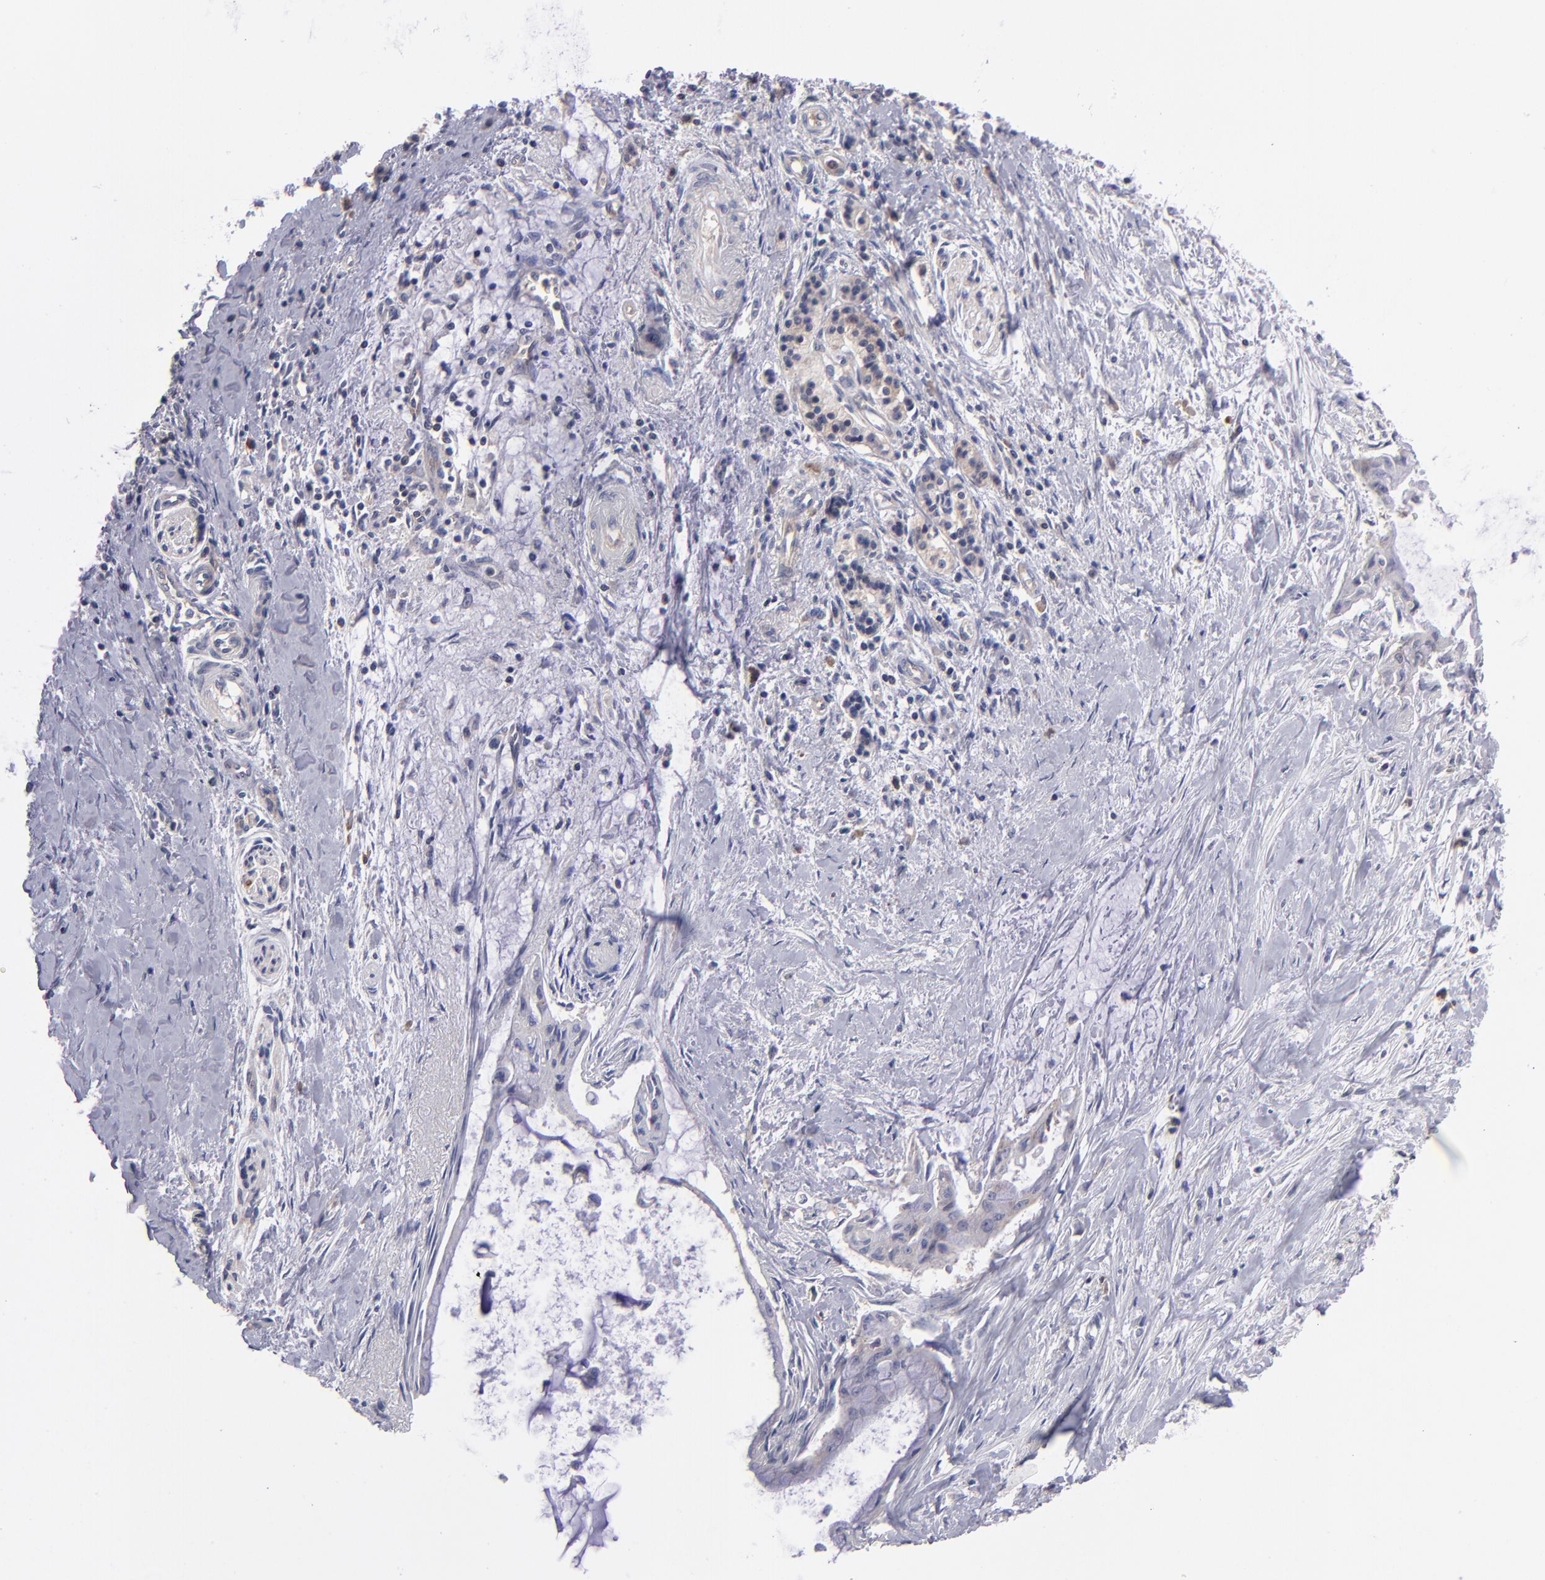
{"staining": {"intensity": "weak", "quantity": "25%-75%", "location": "cytoplasmic/membranous"}, "tissue": "pancreatic cancer", "cell_type": "Tumor cells", "image_type": "cancer", "snomed": [{"axis": "morphology", "description": "Adenocarcinoma, NOS"}, {"axis": "topography", "description": "Pancreas"}], "caption": "Immunohistochemistry of pancreatic cancer (adenocarcinoma) demonstrates low levels of weak cytoplasmic/membranous expression in about 25%-75% of tumor cells.", "gene": "EIF3L", "patient": {"sex": "male", "age": 59}}